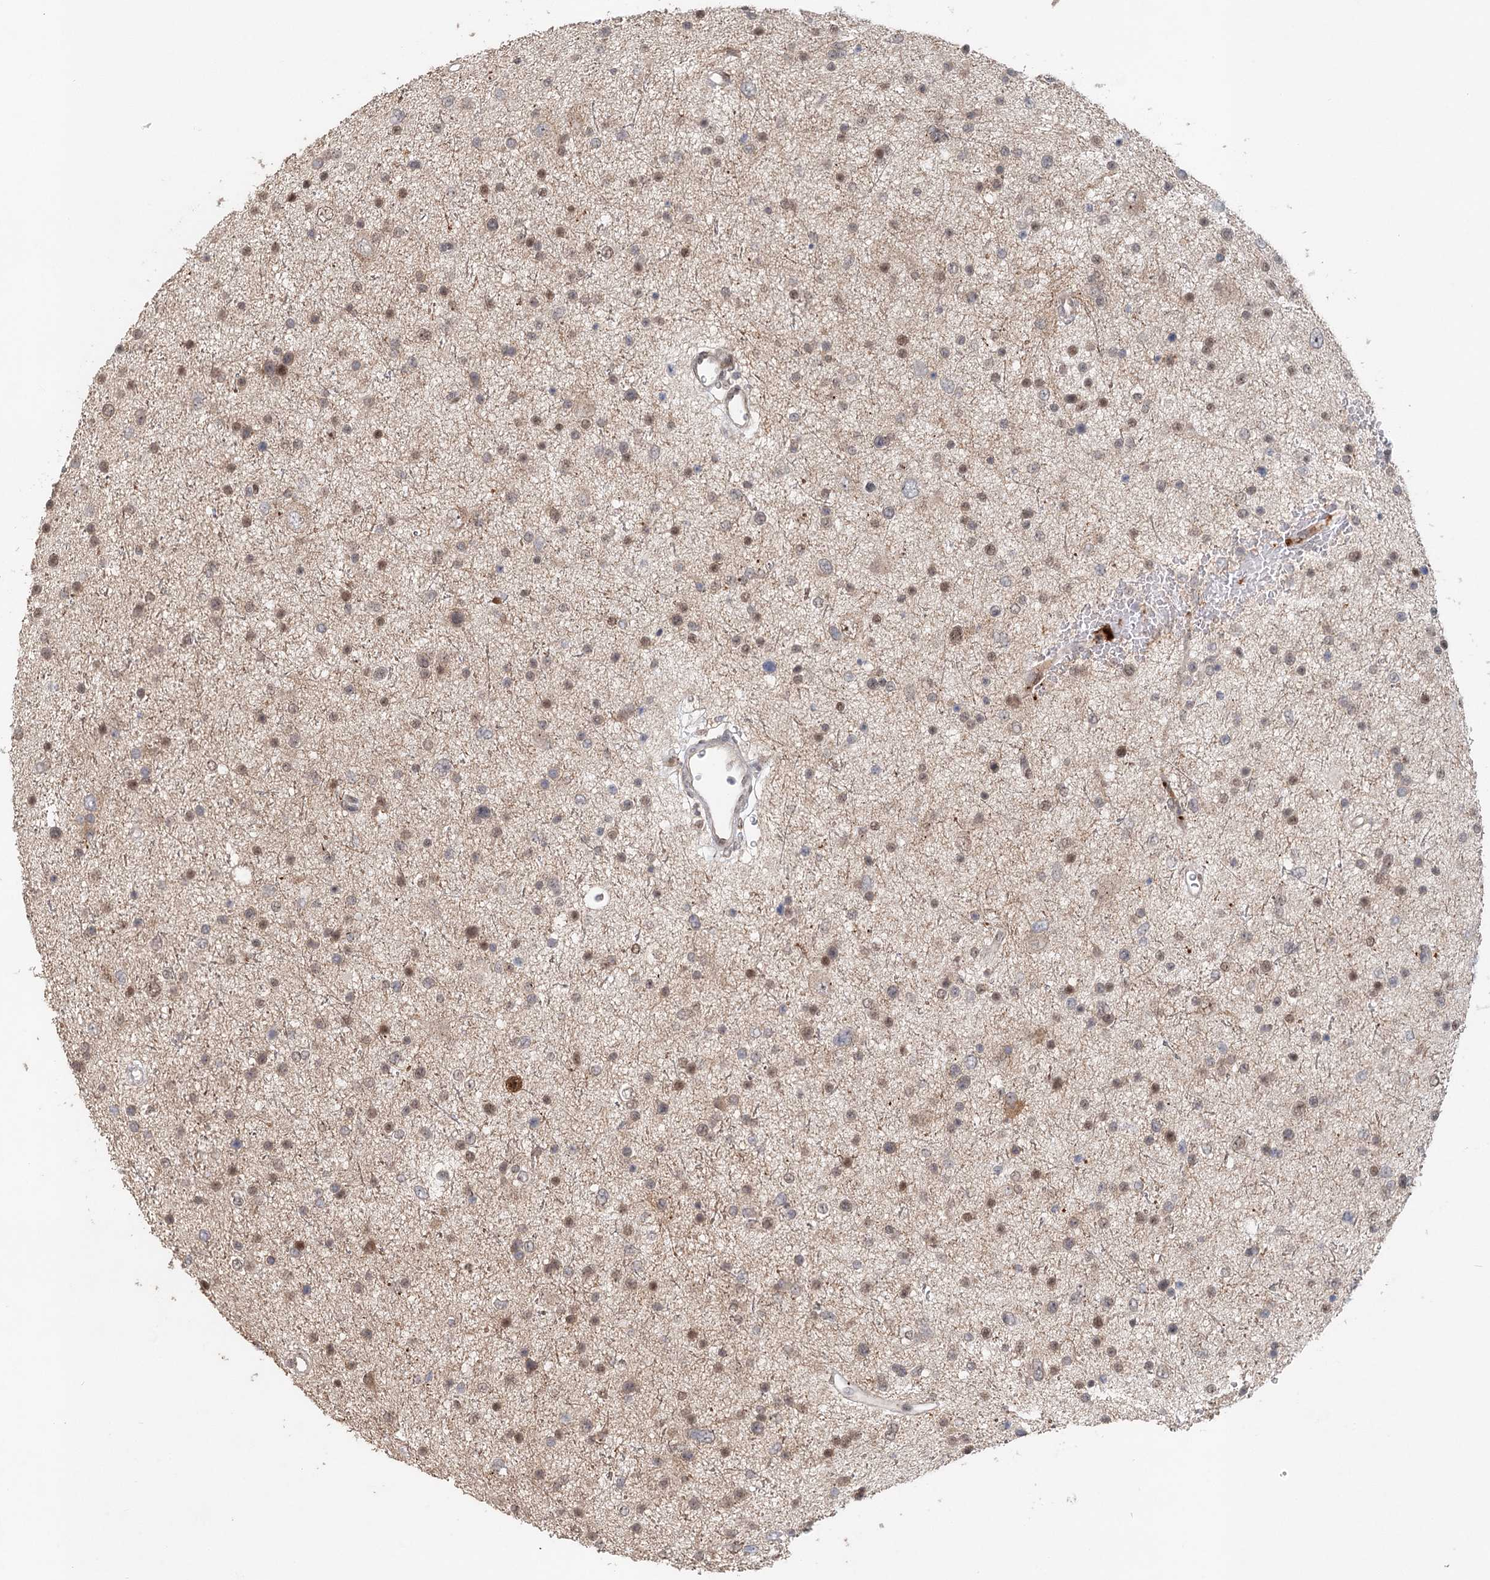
{"staining": {"intensity": "weak", "quantity": "25%-75%", "location": "nuclear"}, "tissue": "glioma", "cell_type": "Tumor cells", "image_type": "cancer", "snomed": [{"axis": "morphology", "description": "Glioma, malignant, Low grade"}, {"axis": "topography", "description": "Brain"}], "caption": "Protein staining of glioma tissue shows weak nuclear positivity in about 25%-75% of tumor cells. The staining was performed using DAB (3,3'-diaminobenzidine) to visualize the protein expression in brown, while the nuclei were stained in blue with hematoxylin (Magnification: 20x).", "gene": "BNIP5", "patient": {"sex": "female", "age": 37}}